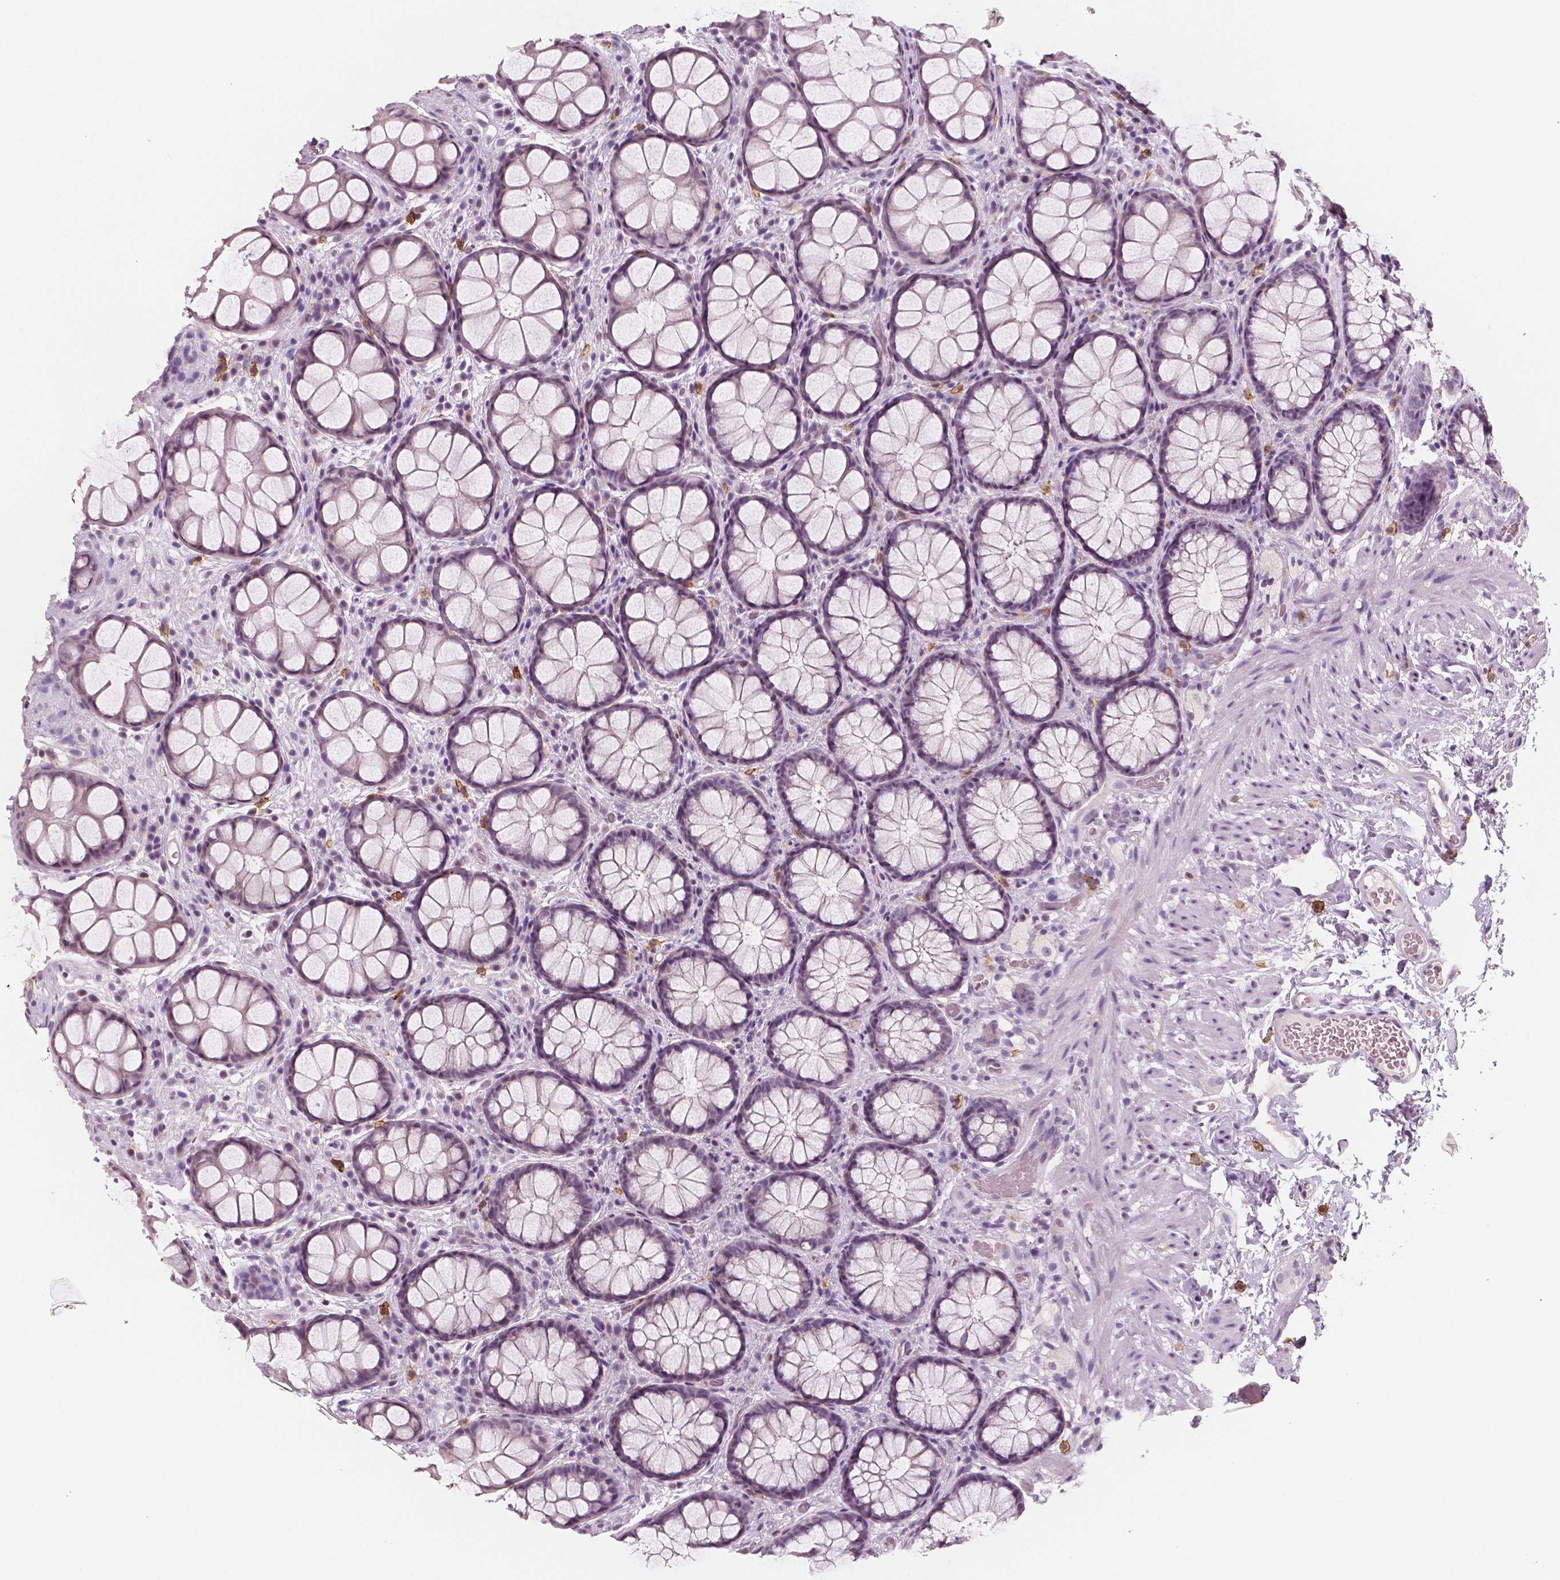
{"staining": {"intensity": "negative", "quantity": "none", "location": "none"}, "tissue": "rectum", "cell_type": "Glandular cells", "image_type": "normal", "snomed": [{"axis": "morphology", "description": "Normal tissue, NOS"}, {"axis": "topography", "description": "Rectum"}], "caption": "High magnification brightfield microscopy of benign rectum stained with DAB (3,3'-diaminobenzidine) (brown) and counterstained with hematoxylin (blue): glandular cells show no significant expression. (DAB (3,3'-diaminobenzidine) immunohistochemistry visualized using brightfield microscopy, high magnification).", "gene": "KIT", "patient": {"sex": "female", "age": 62}}